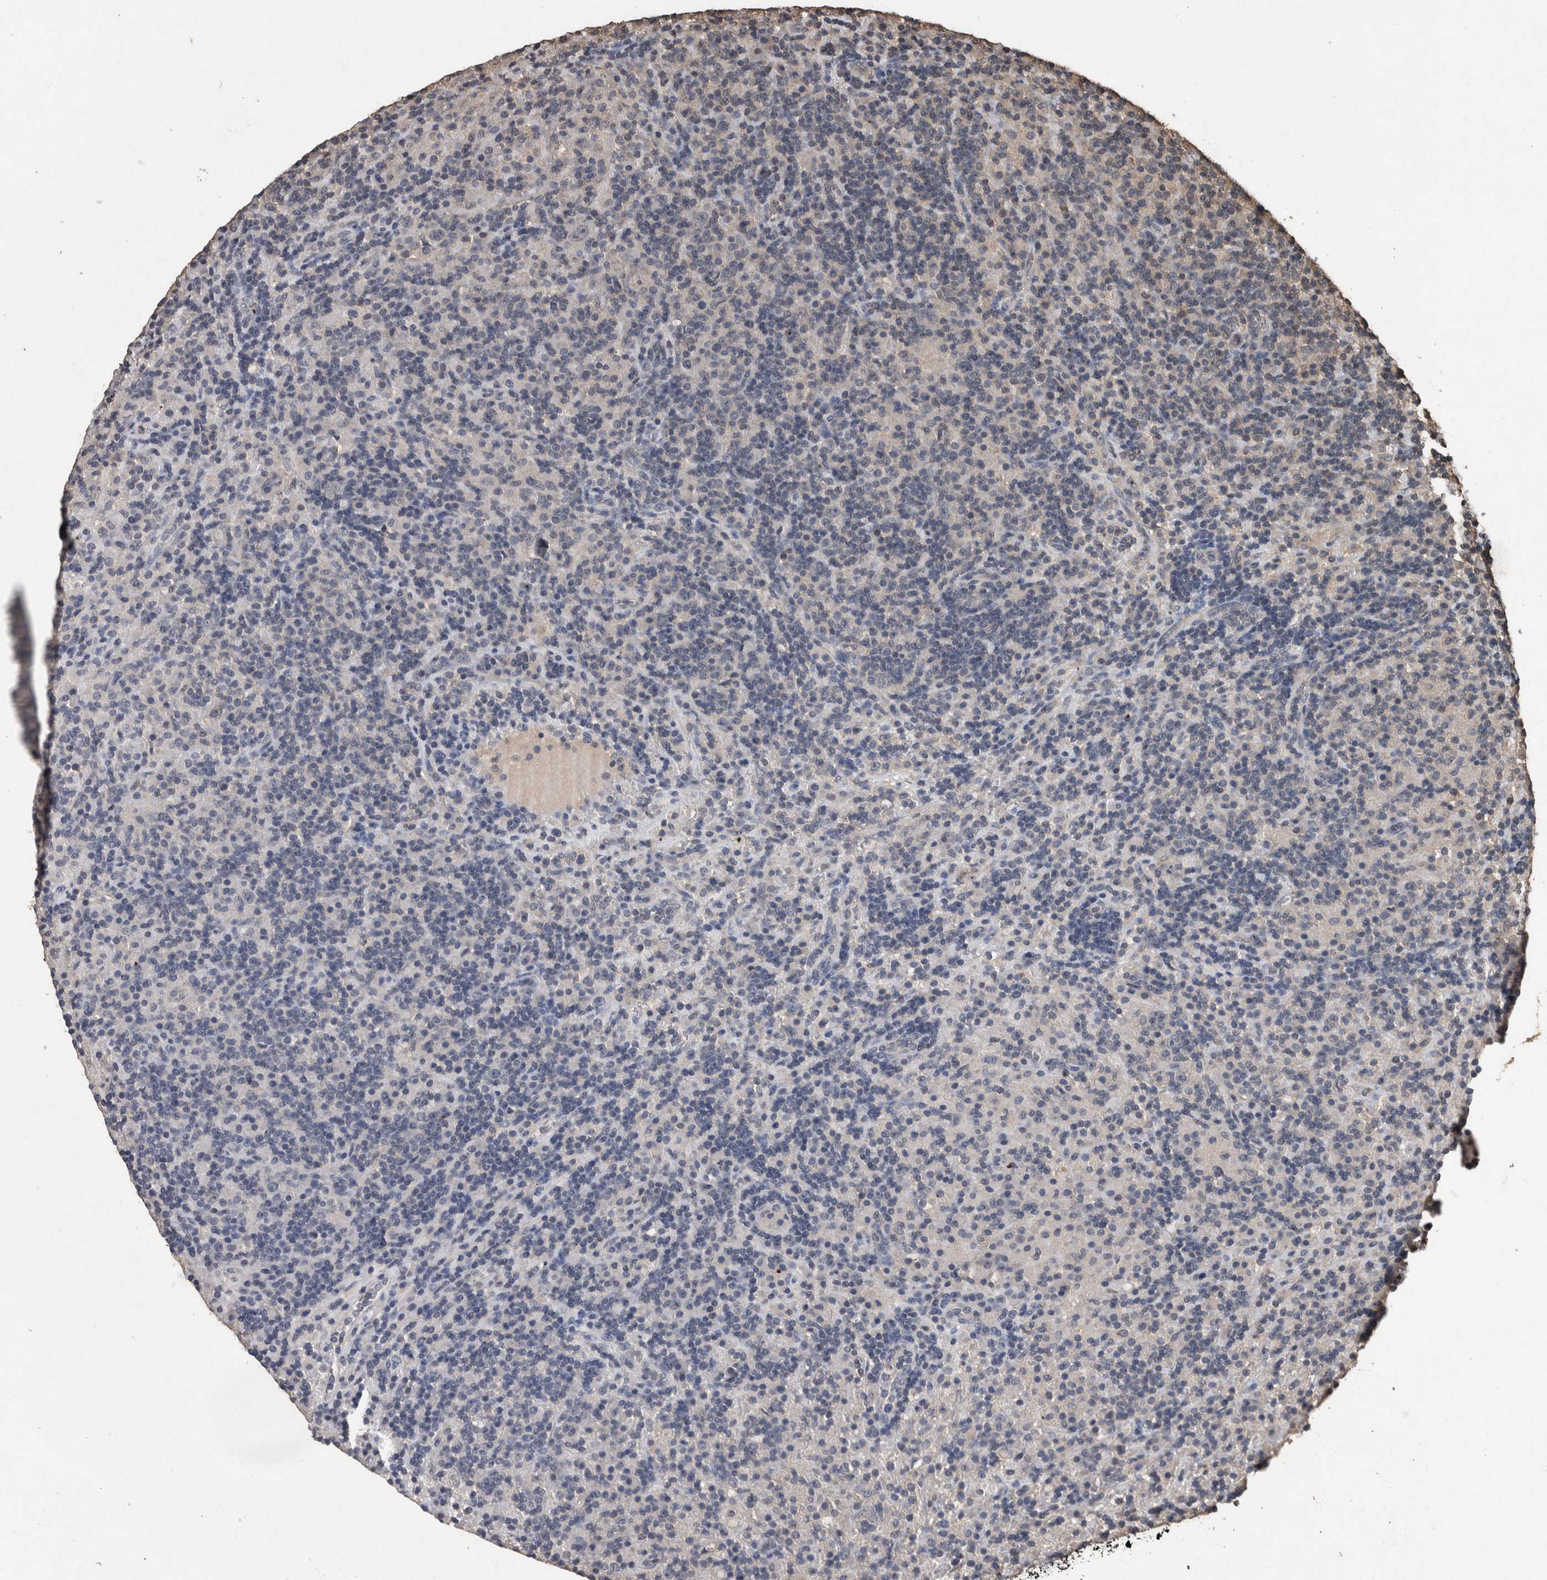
{"staining": {"intensity": "negative", "quantity": "none", "location": "none"}, "tissue": "lymphoma", "cell_type": "Tumor cells", "image_type": "cancer", "snomed": [{"axis": "morphology", "description": "Hodgkin's disease, NOS"}, {"axis": "topography", "description": "Lymph node"}], "caption": "The image demonstrates no significant staining in tumor cells of Hodgkin's disease.", "gene": "FGFRL1", "patient": {"sex": "male", "age": 70}}